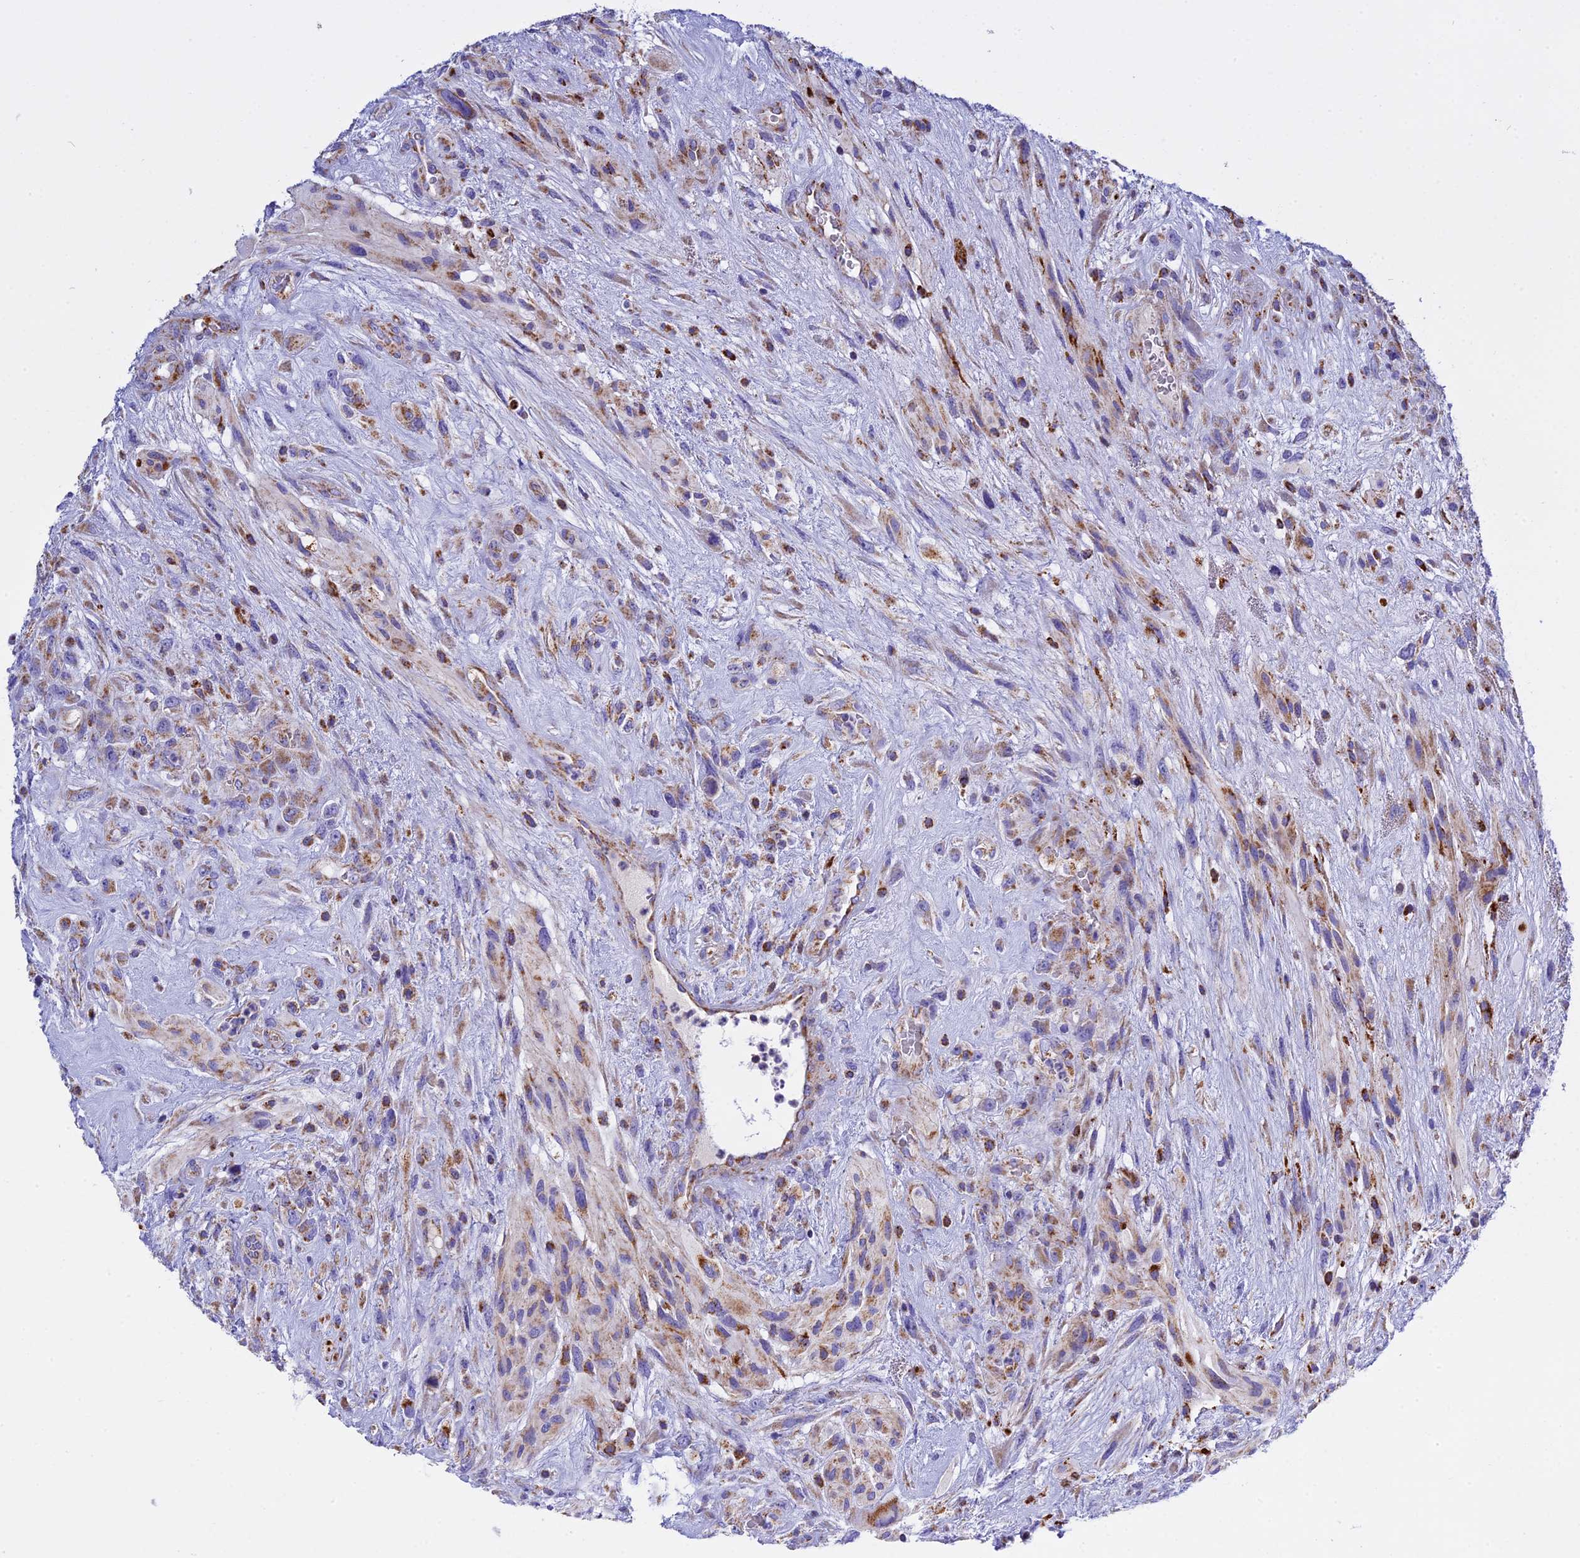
{"staining": {"intensity": "moderate", "quantity": "25%-75%", "location": "cytoplasmic/membranous"}, "tissue": "glioma", "cell_type": "Tumor cells", "image_type": "cancer", "snomed": [{"axis": "morphology", "description": "Glioma, malignant, High grade"}, {"axis": "topography", "description": "Brain"}], "caption": "Glioma stained with a brown dye exhibits moderate cytoplasmic/membranous positive expression in approximately 25%-75% of tumor cells.", "gene": "VDAC2", "patient": {"sex": "male", "age": 61}}